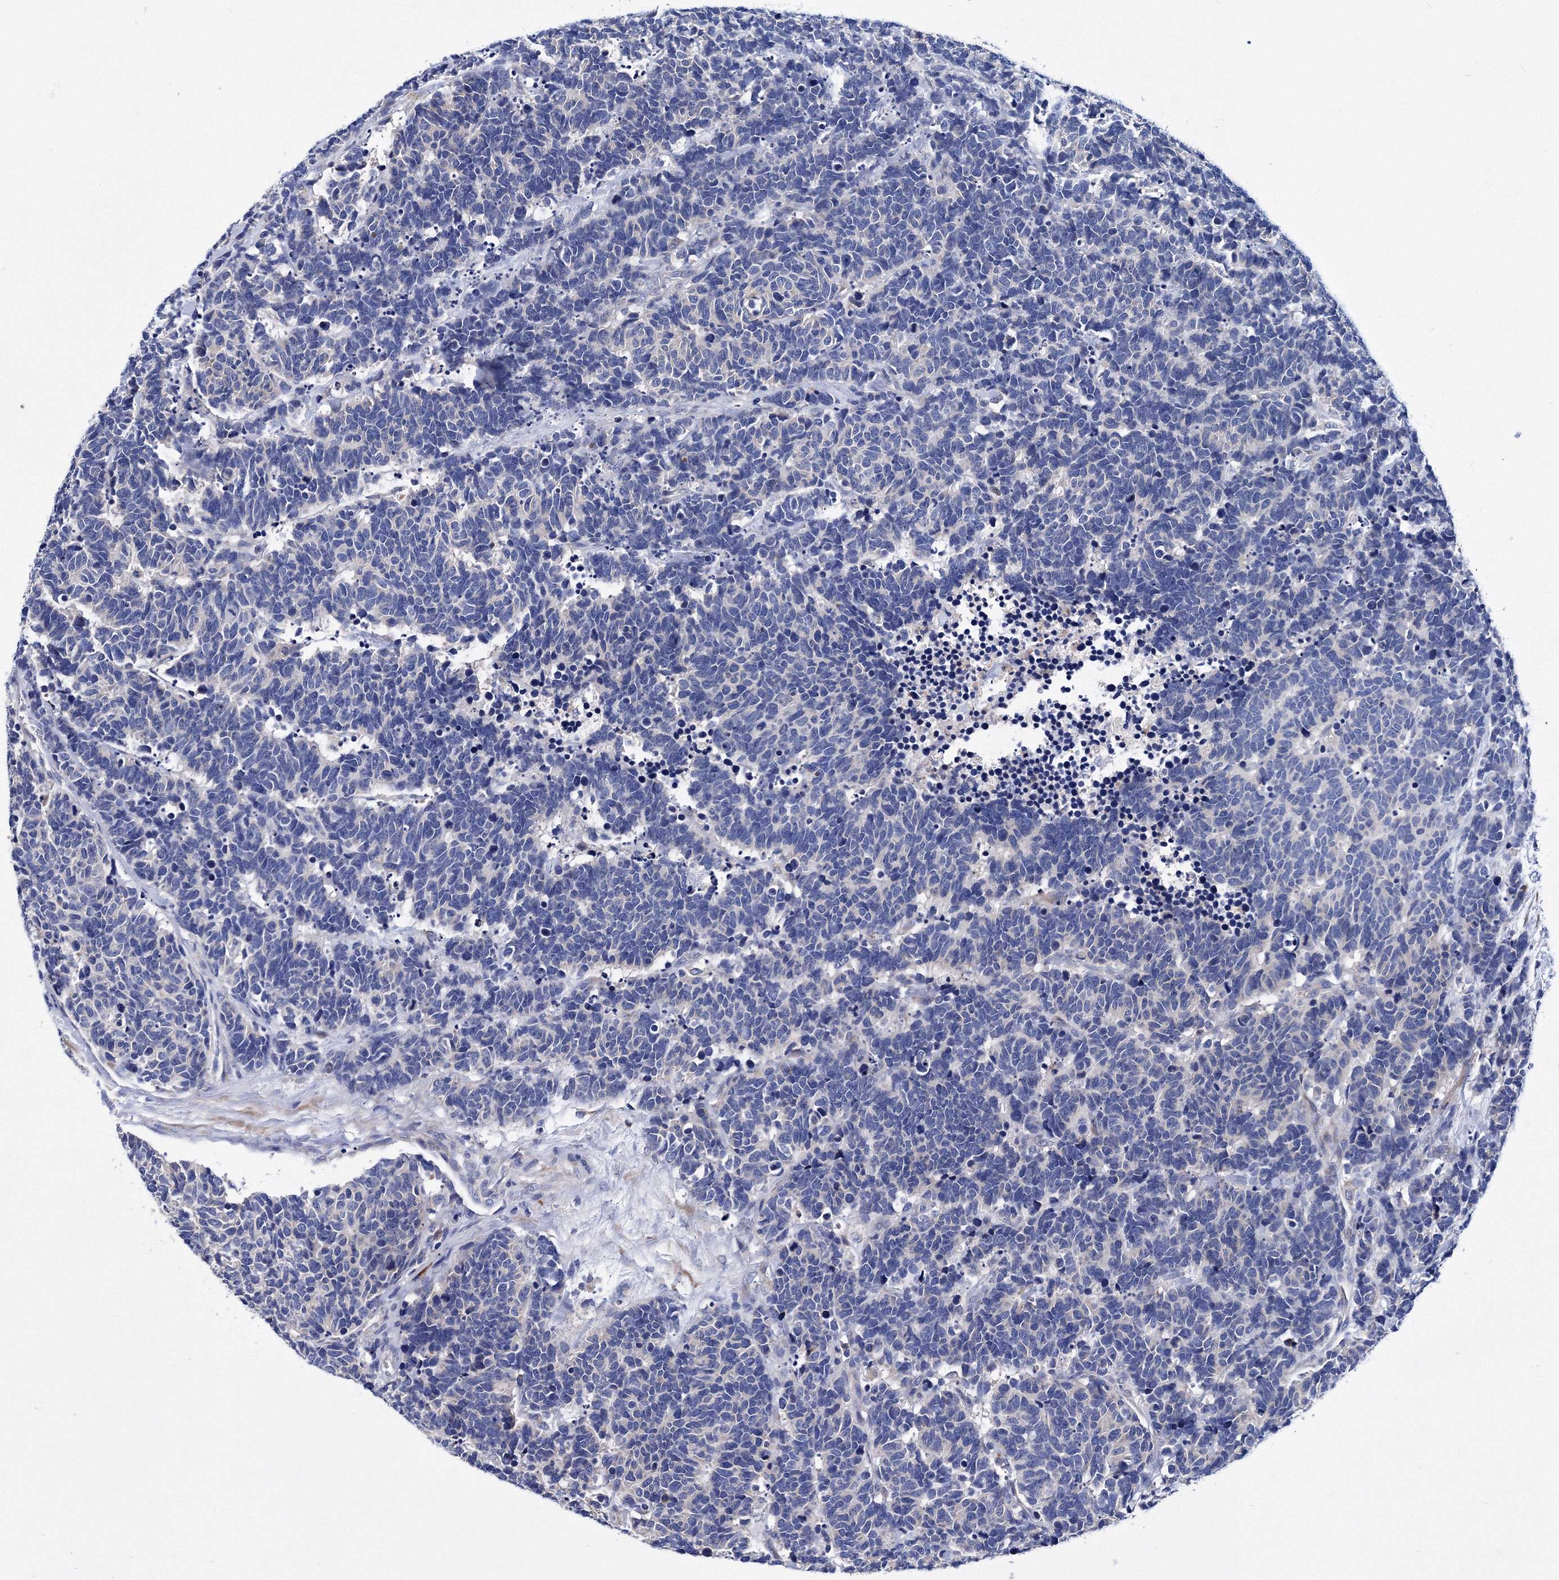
{"staining": {"intensity": "negative", "quantity": "none", "location": "none"}, "tissue": "carcinoid", "cell_type": "Tumor cells", "image_type": "cancer", "snomed": [{"axis": "morphology", "description": "Carcinoma, NOS"}, {"axis": "morphology", "description": "Carcinoid, malignant, NOS"}, {"axis": "topography", "description": "Urinary bladder"}], "caption": "A micrograph of carcinoid stained for a protein reveals no brown staining in tumor cells.", "gene": "TRPM2", "patient": {"sex": "male", "age": 57}}